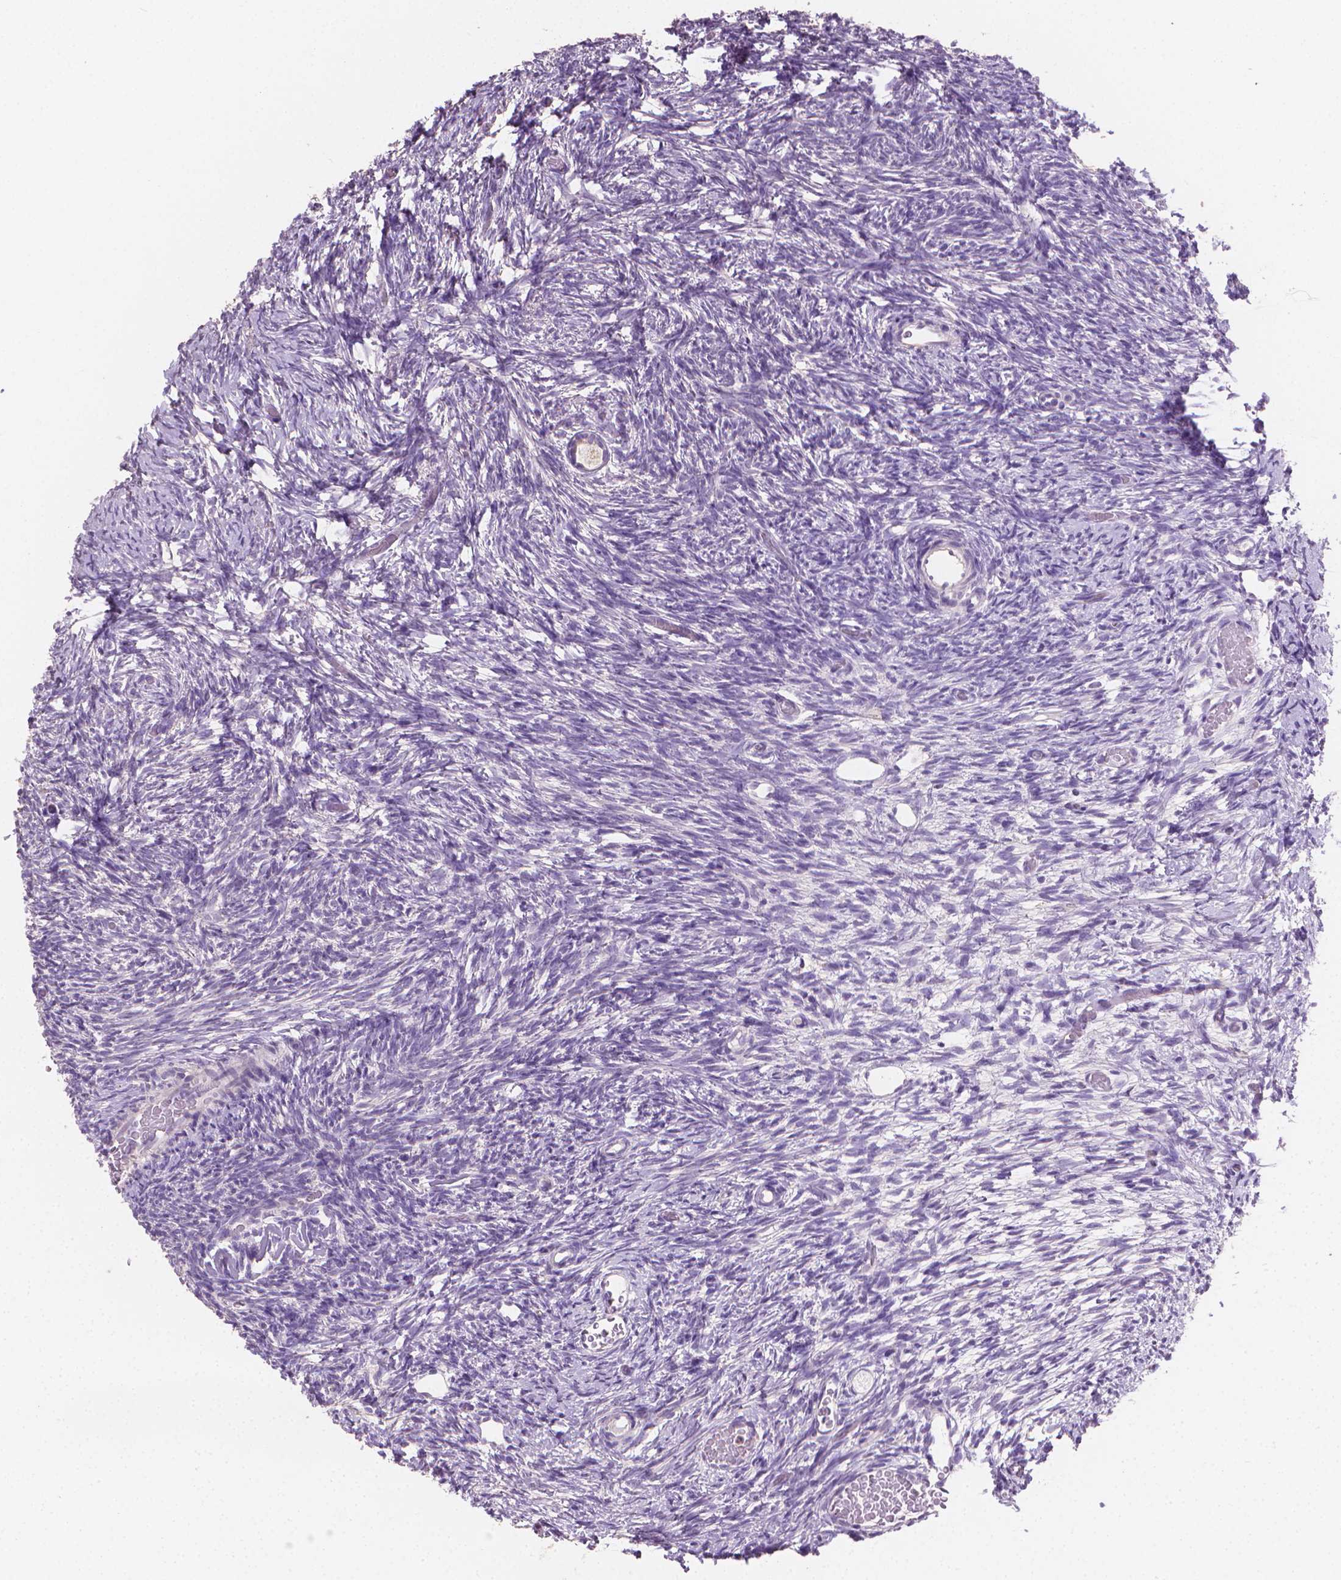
{"staining": {"intensity": "negative", "quantity": "none", "location": "none"}, "tissue": "ovary", "cell_type": "Follicle cells", "image_type": "normal", "snomed": [{"axis": "morphology", "description": "Normal tissue, NOS"}, {"axis": "topography", "description": "Ovary"}], "caption": "IHC micrograph of normal ovary stained for a protein (brown), which displays no expression in follicle cells. (DAB (3,3'-diaminobenzidine) immunohistochemistry, high magnification).", "gene": "CATIP", "patient": {"sex": "female", "age": 39}}